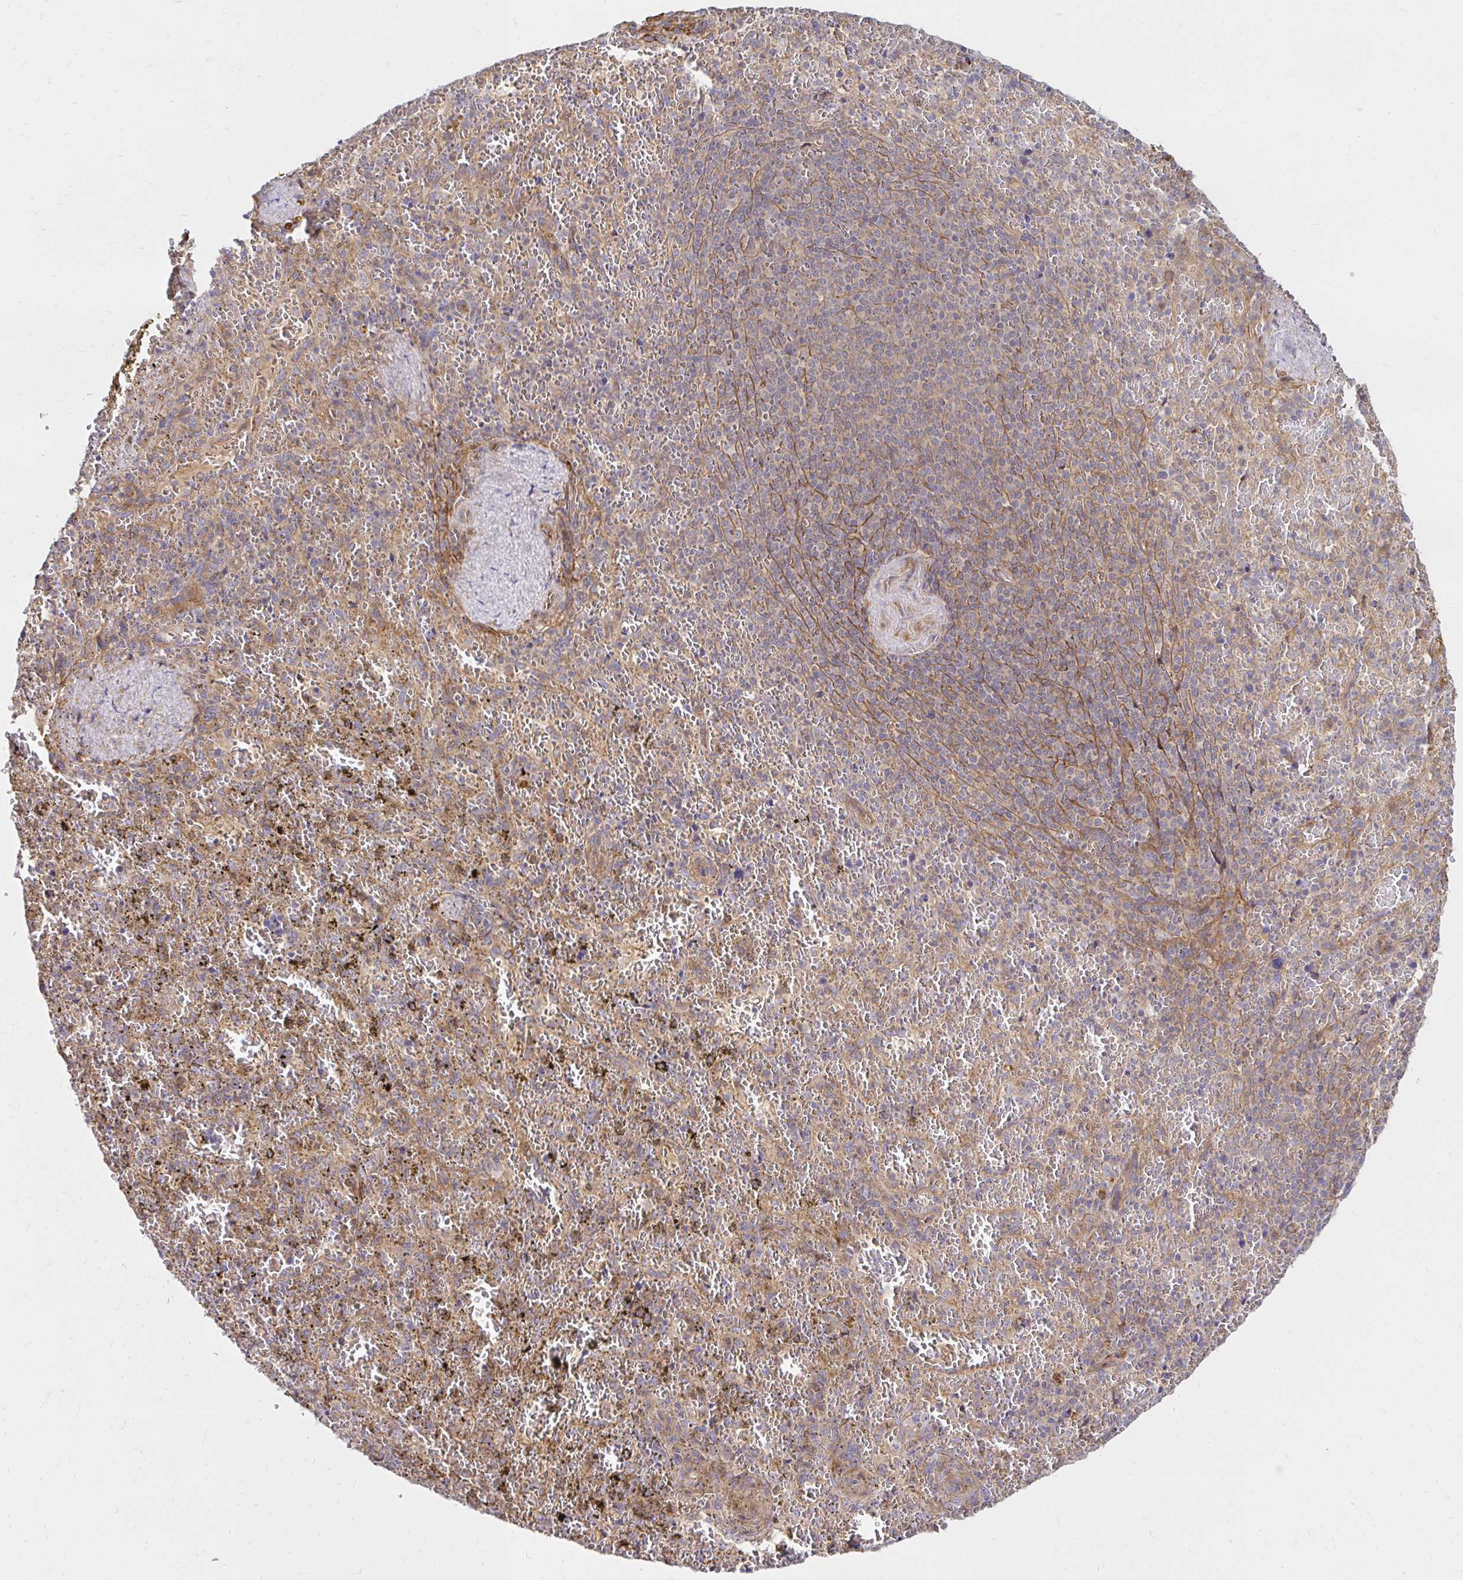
{"staining": {"intensity": "negative", "quantity": "none", "location": "none"}, "tissue": "spleen", "cell_type": "Cells in red pulp", "image_type": "normal", "snomed": [{"axis": "morphology", "description": "Normal tissue, NOS"}, {"axis": "topography", "description": "Spleen"}], "caption": "Immunohistochemical staining of normal spleen exhibits no significant staining in cells in red pulp.", "gene": "ITGA2", "patient": {"sex": "female", "age": 50}}